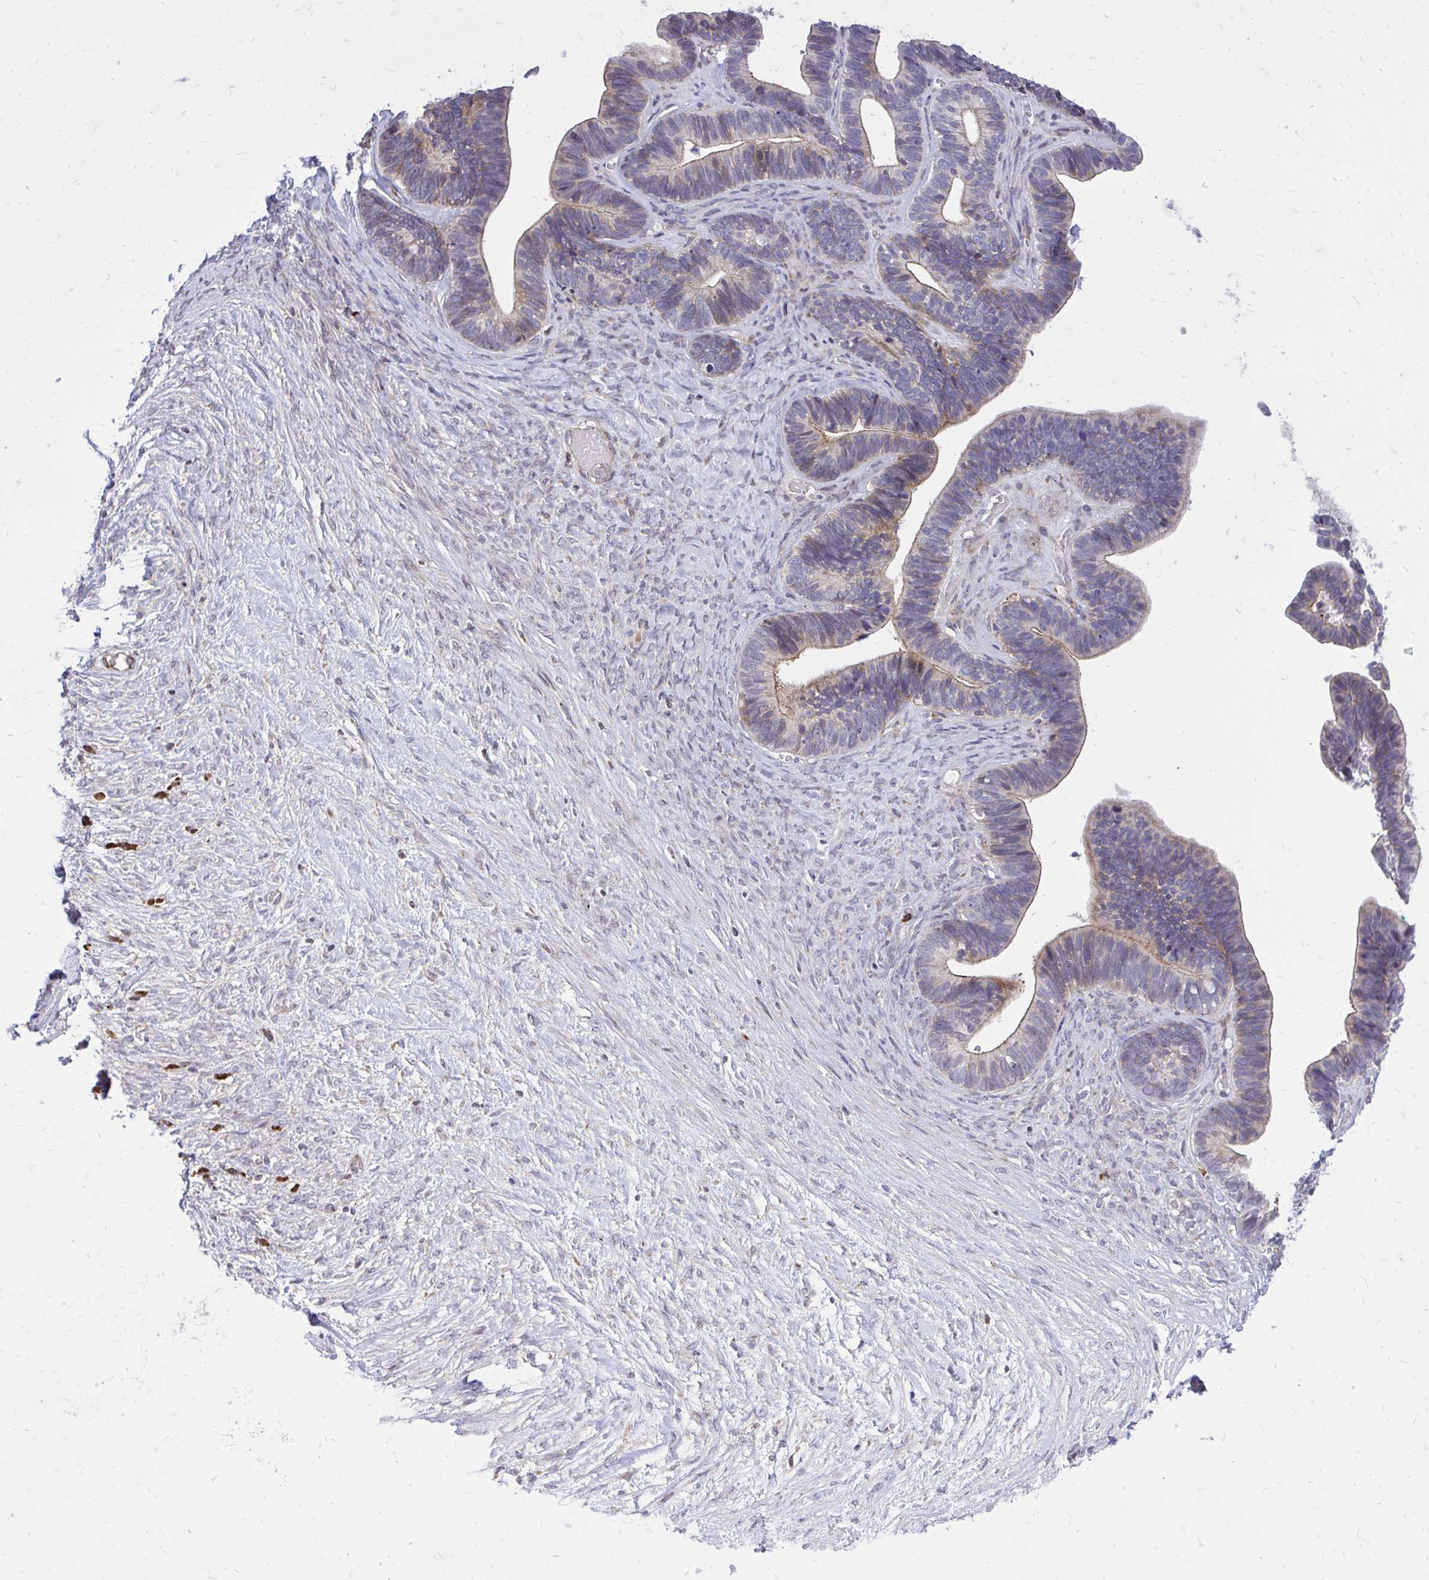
{"staining": {"intensity": "moderate", "quantity": "25%-75%", "location": "cytoplasmic/membranous"}, "tissue": "ovarian cancer", "cell_type": "Tumor cells", "image_type": "cancer", "snomed": [{"axis": "morphology", "description": "Cystadenocarcinoma, serous, NOS"}, {"axis": "topography", "description": "Ovary"}], "caption": "Moderate cytoplasmic/membranous protein expression is appreciated in about 25%-75% of tumor cells in ovarian cancer (serous cystadenocarcinoma).", "gene": "METTL9", "patient": {"sex": "female", "age": 56}}